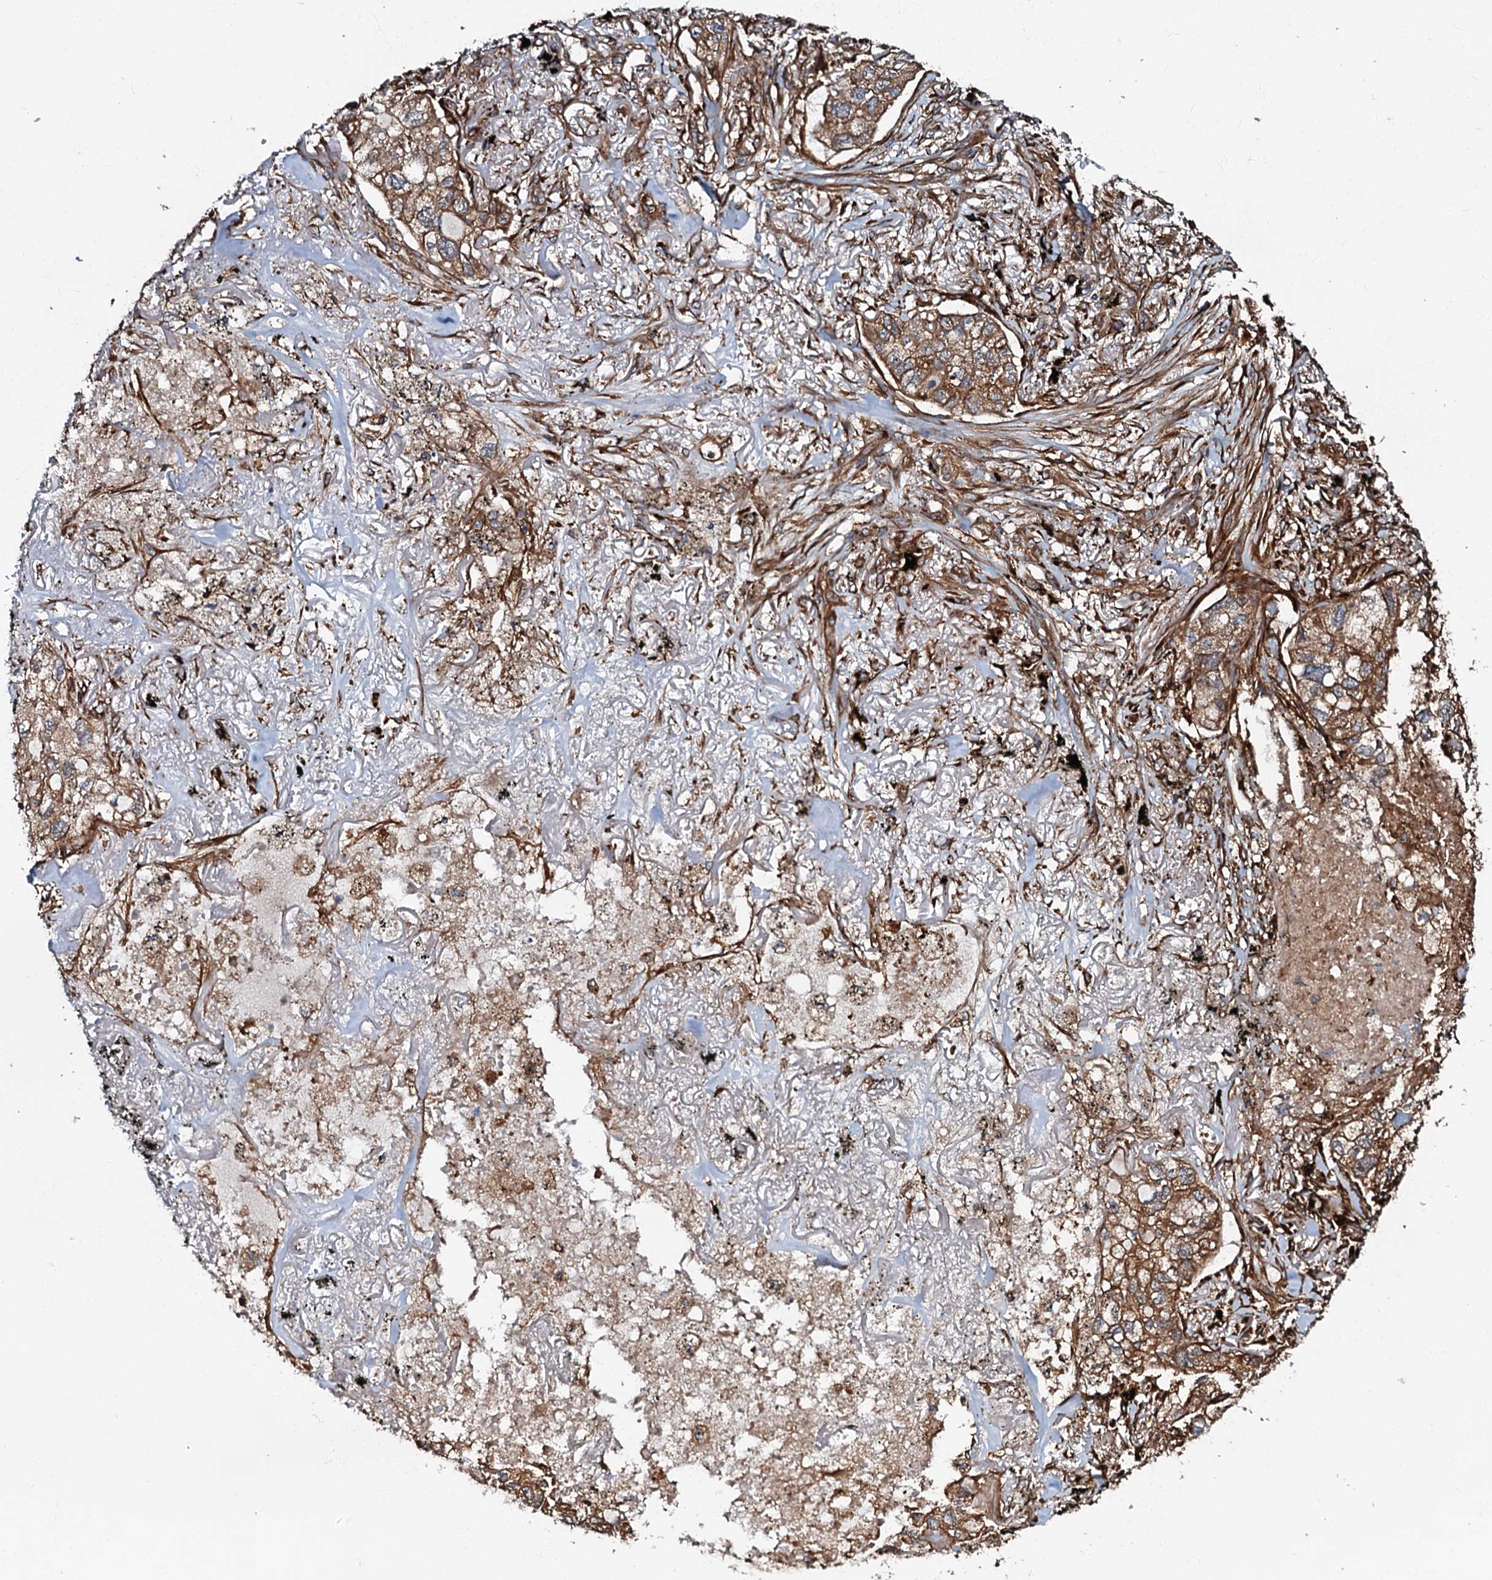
{"staining": {"intensity": "moderate", "quantity": ">75%", "location": "cytoplasmic/membranous"}, "tissue": "lung cancer", "cell_type": "Tumor cells", "image_type": "cancer", "snomed": [{"axis": "morphology", "description": "Adenocarcinoma, NOS"}, {"axis": "topography", "description": "Lung"}], "caption": "Lung cancer stained with immunohistochemistry exhibits moderate cytoplasmic/membranous expression in about >75% of tumor cells.", "gene": "BLOC1S6", "patient": {"sex": "male", "age": 65}}